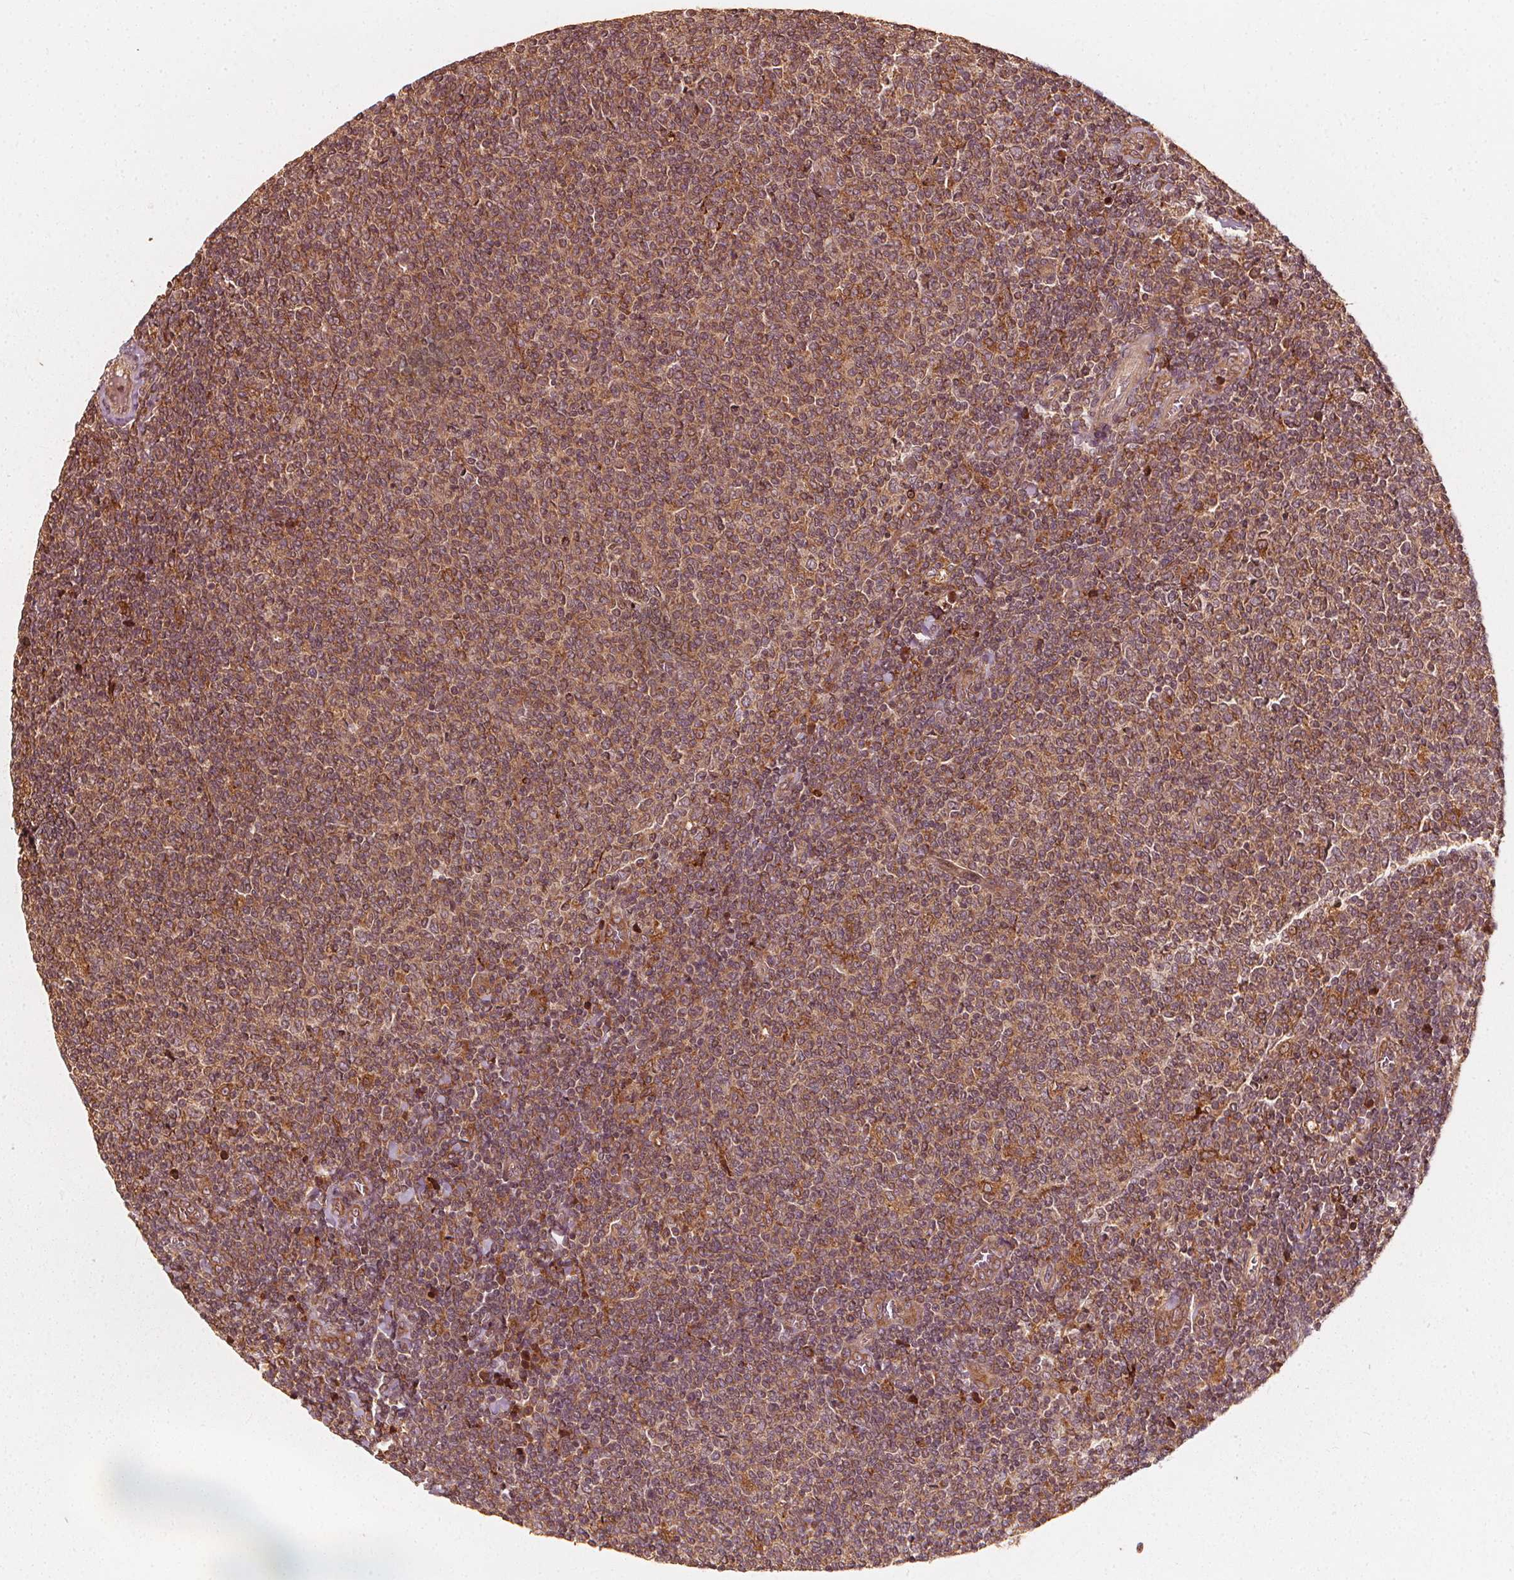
{"staining": {"intensity": "moderate", "quantity": ">75%", "location": "cytoplasmic/membranous,nuclear"}, "tissue": "lymphoma", "cell_type": "Tumor cells", "image_type": "cancer", "snomed": [{"axis": "morphology", "description": "Malignant lymphoma, non-Hodgkin's type, Low grade"}, {"axis": "topography", "description": "Lymph node"}], "caption": "Human lymphoma stained with a protein marker demonstrates moderate staining in tumor cells.", "gene": "NPC1", "patient": {"sex": "male", "age": 52}}